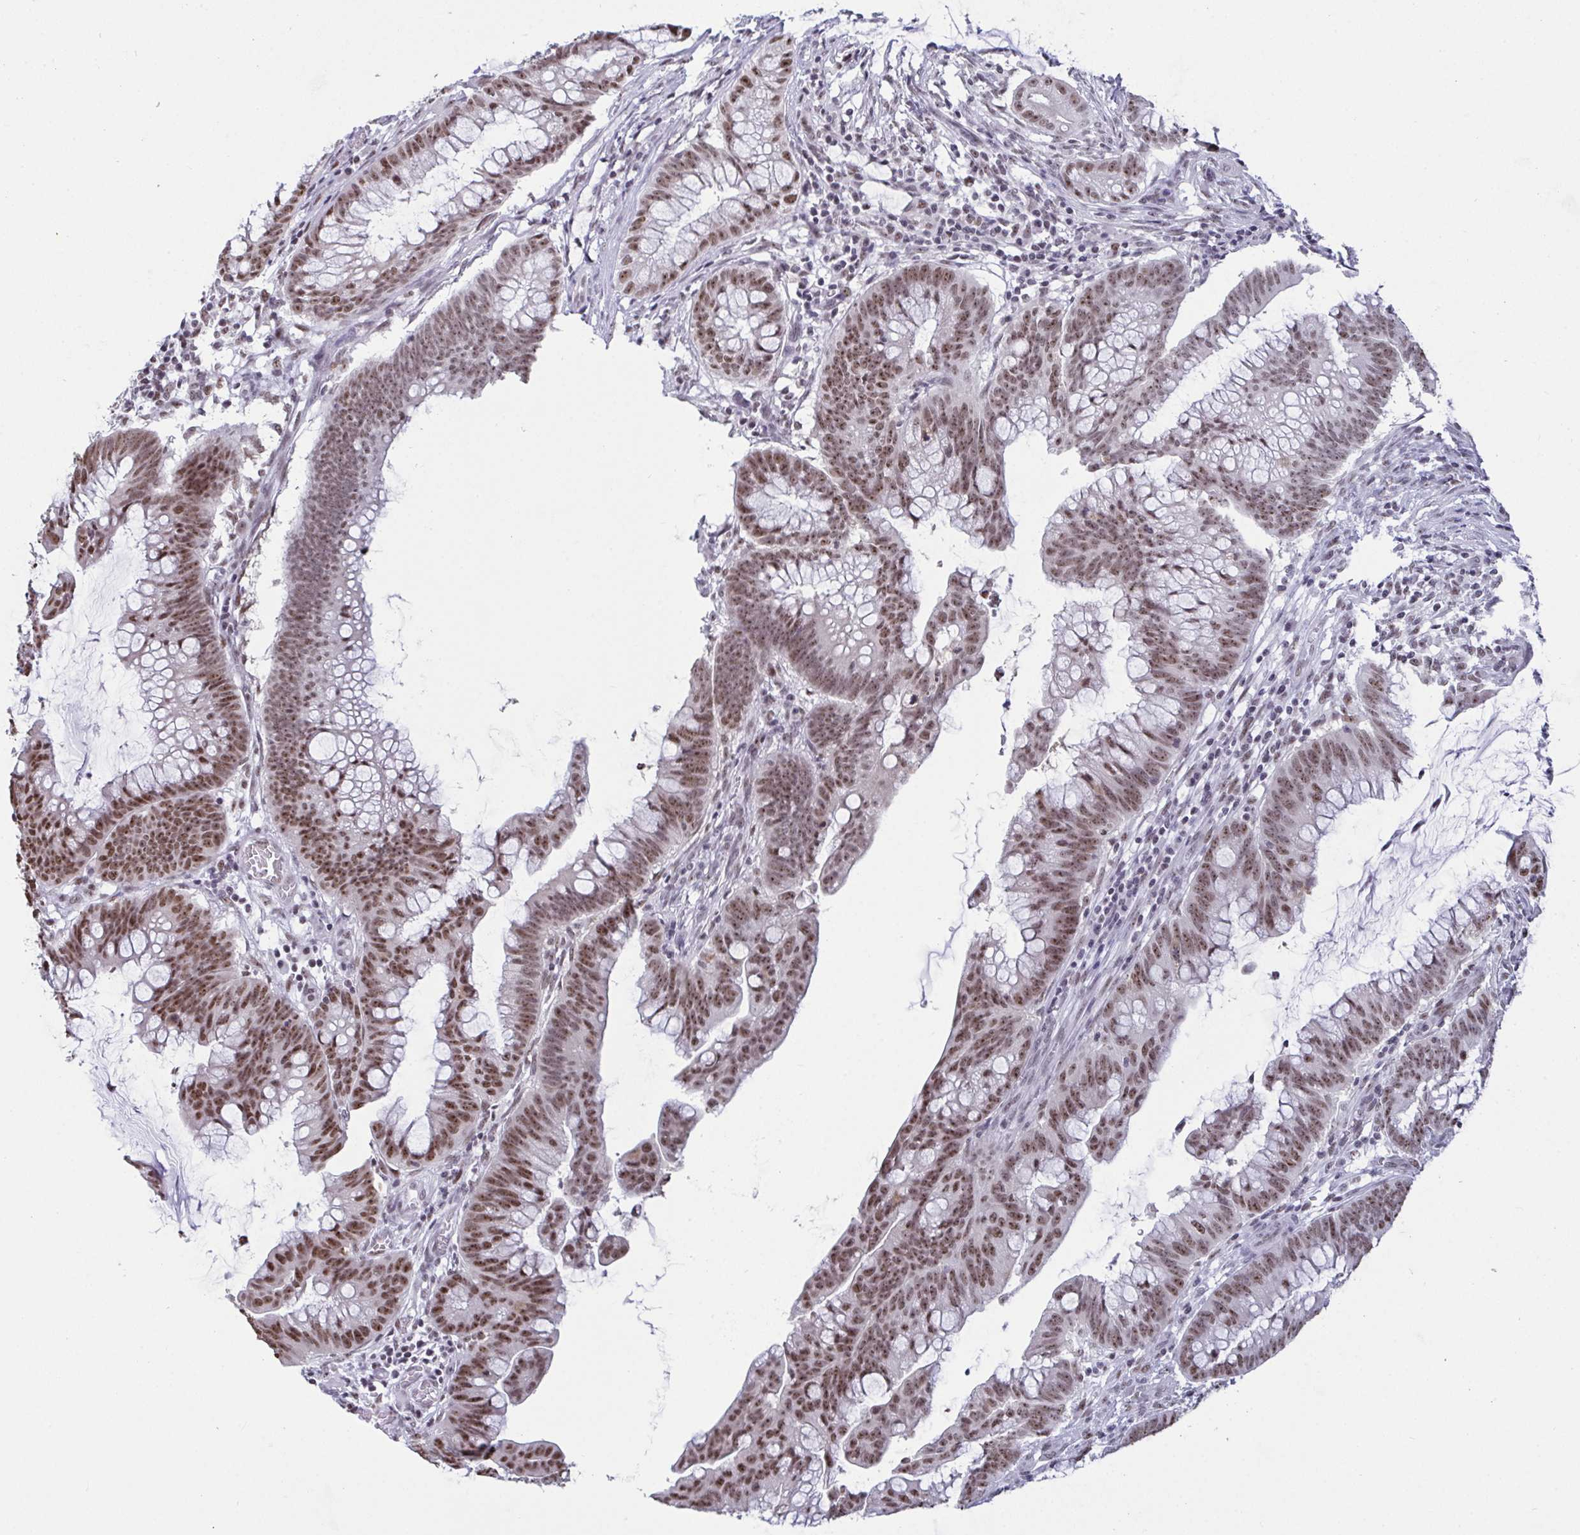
{"staining": {"intensity": "moderate", "quantity": ">75%", "location": "nuclear"}, "tissue": "colorectal cancer", "cell_type": "Tumor cells", "image_type": "cancer", "snomed": [{"axis": "morphology", "description": "Adenocarcinoma, NOS"}, {"axis": "topography", "description": "Colon"}], "caption": "Moderate nuclear protein staining is seen in approximately >75% of tumor cells in colorectal cancer.", "gene": "SUPT16H", "patient": {"sex": "male", "age": 62}}